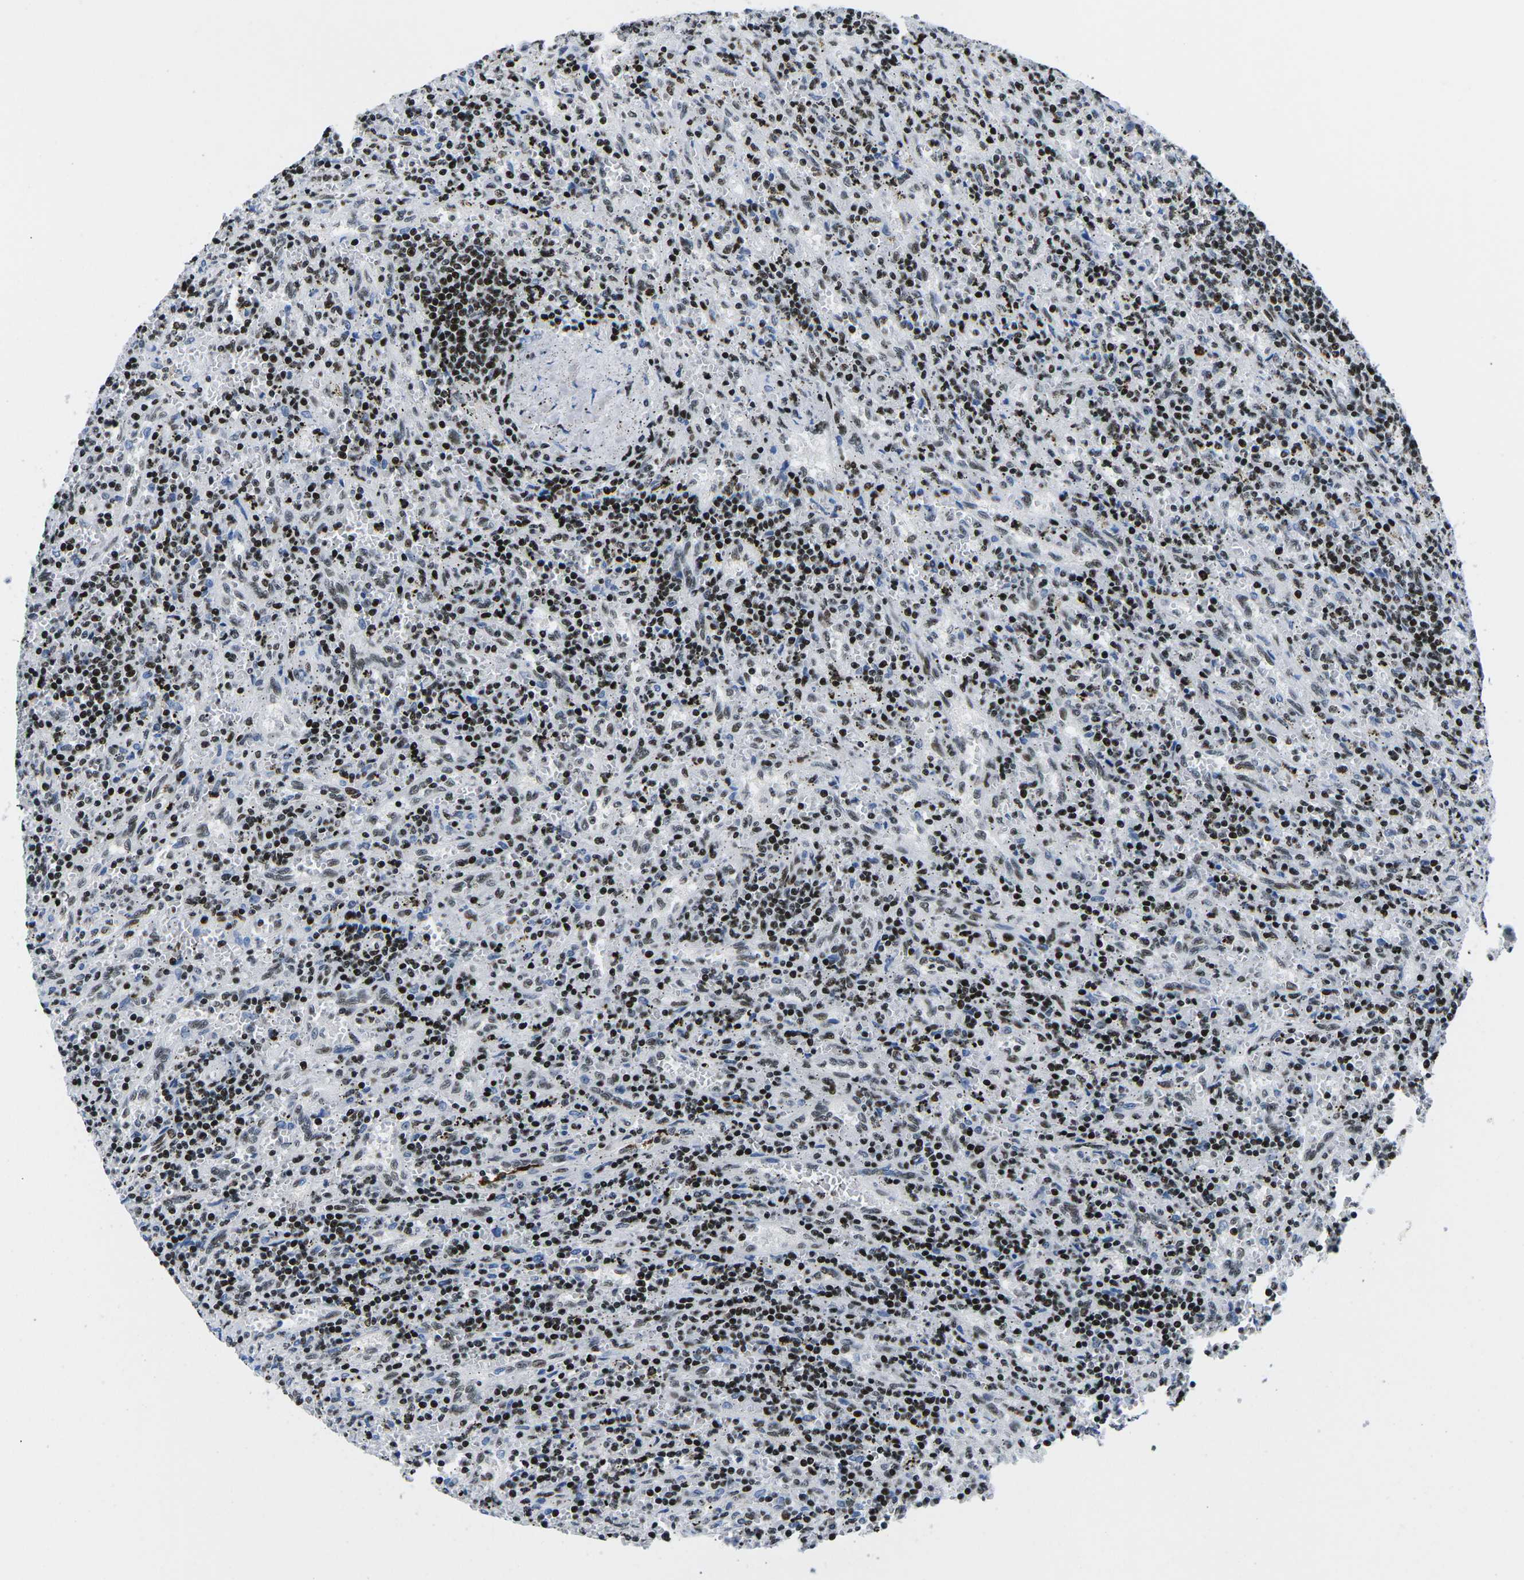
{"staining": {"intensity": "strong", "quantity": "25%-75%", "location": "nuclear"}, "tissue": "lymphoma", "cell_type": "Tumor cells", "image_type": "cancer", "snomed": [{"axis": "morphology", "description": "Malignant lymphoma, non-Hodgkin's type, Low grade"}, {"axis": "topography", "description": "Spleen"}], "caption": "This is an image of immunohistochemistry staining of low-grade malignant lymphoma, non-Hodgkin's type, which shows strong staining in the nuclear of tumor cells.", "gene": "ATF1", "patient": {"sex": "male", "age": 76}}